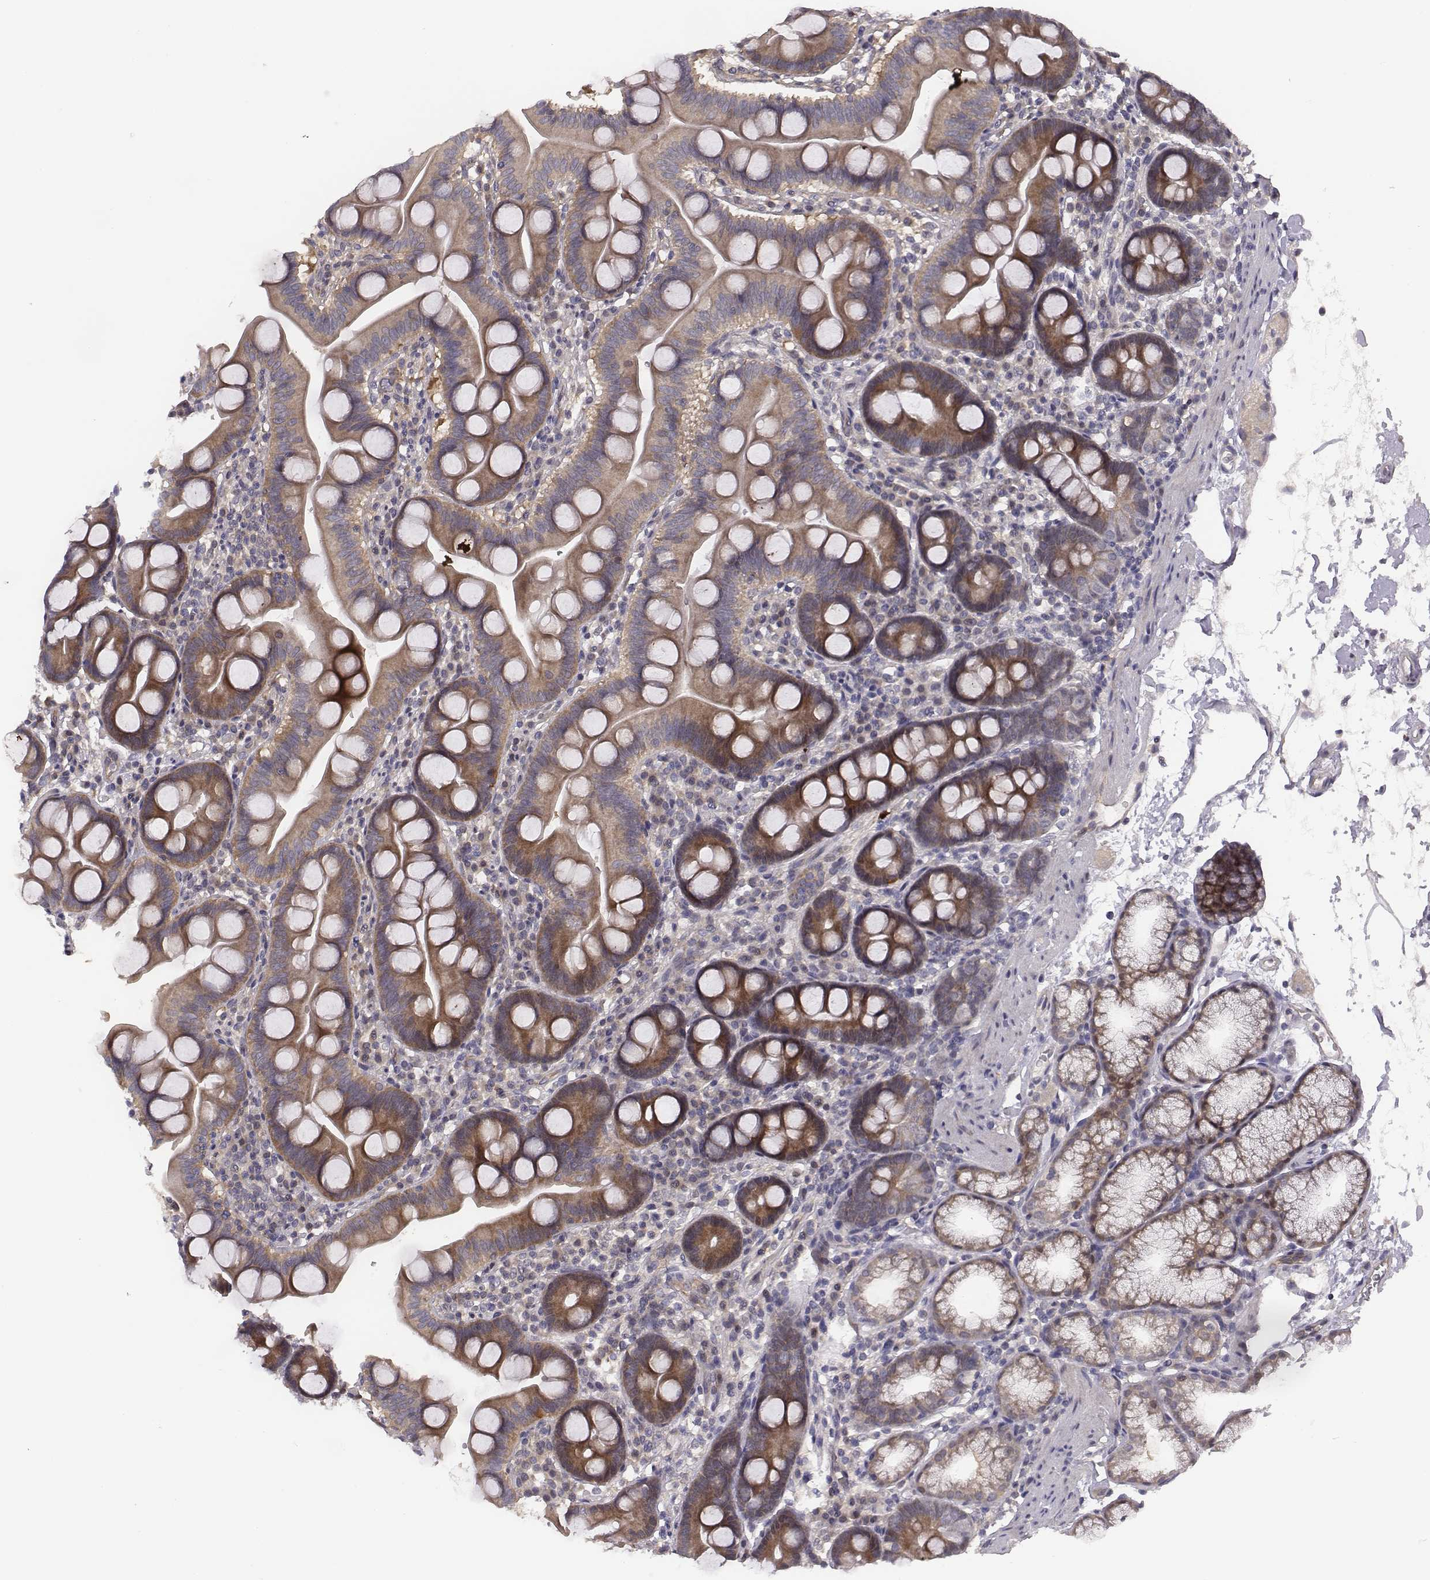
{"staining": {"intensity": "moderate", "quantity": ">75%", "location": "cytoplasmic/membranous"}, "tissue": "duodenum", "cell_type": "Glandular cells", "image_type": "normal", "snomed": [{"axis": "morphology", "description": "Normal tissue, NOS"}, {"axis": "topography", "description": "Pancreas"}, {"axis": "topography", "description": "Duodenum"}], "caption": "The photomicrograph displays immunohistochemical staining of benign duodenum. There is moderate cytoplasmic/membranous staining is appreciated in about >75% of glandular cells.", "gene": "SMURF2", "patient": {"sex": "male", "age": 59}}